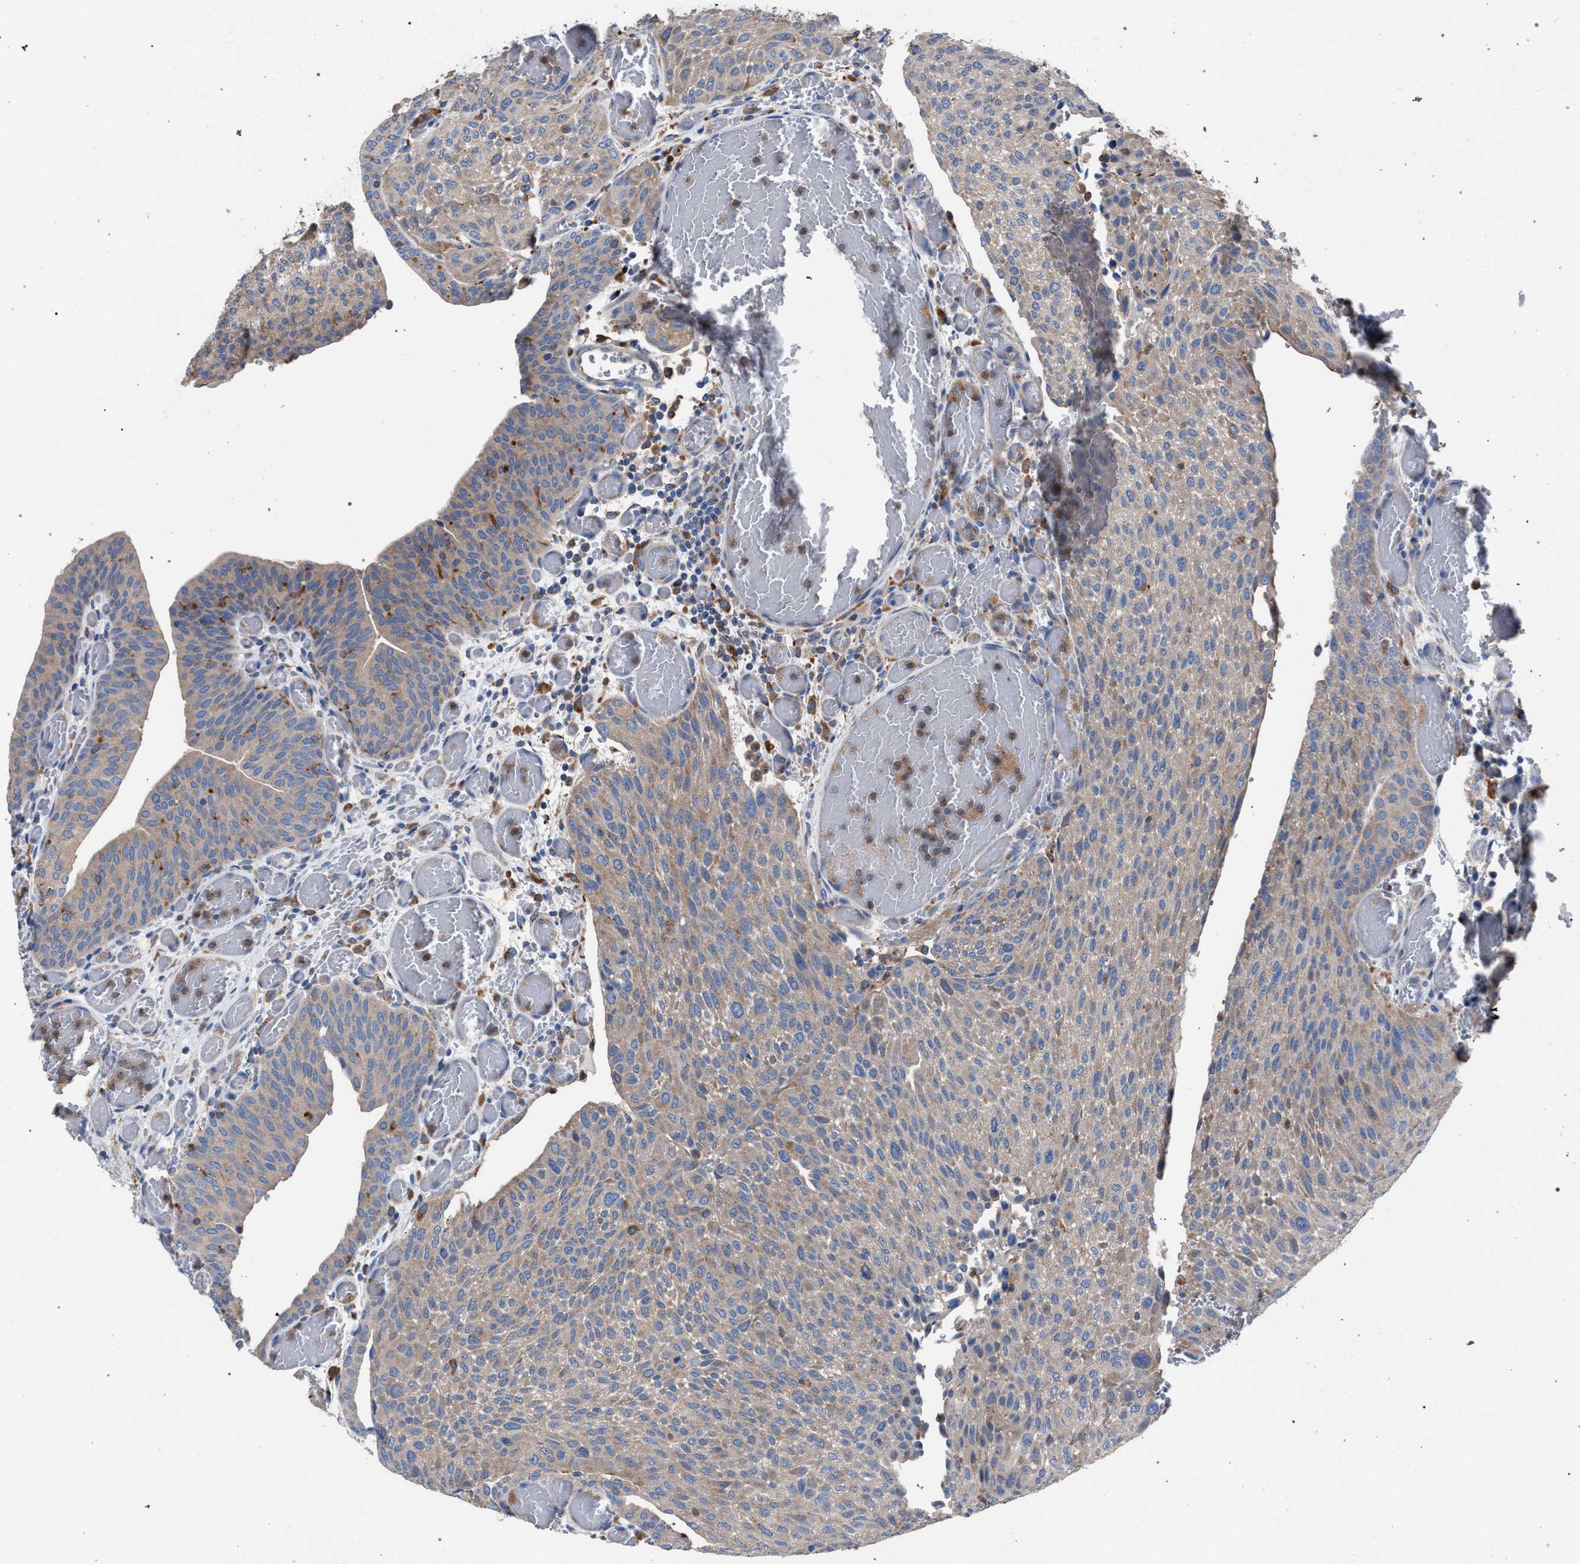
{"staining": {"intensity": "weak", "quantity": ">75%", "location": "cytoplasmic/membranous"}, "tissue": "urothelial cancer", "cell_type": "Tumor cells", "image_type": "cancer", "snomed": [{"axis": "morphology", "description": "Urothelial carcinoma, Low grade"}, {"axis": "morphology", "description": "Urothelial carcinoma, High grade"}, {"axis": "topography", "description": "Urinary bladder"}], "caption": "Immunohistochemistry (DAB (3,3'-diaminobenzidine)) staining of low-grade urothelial carcinoma demonstrates weak cytoplasmic/membranous protein staining in approximately >75% of tumor cells.", "gene": "ATP6V0A1", "patient": {"sex": "male", "age": 35}}